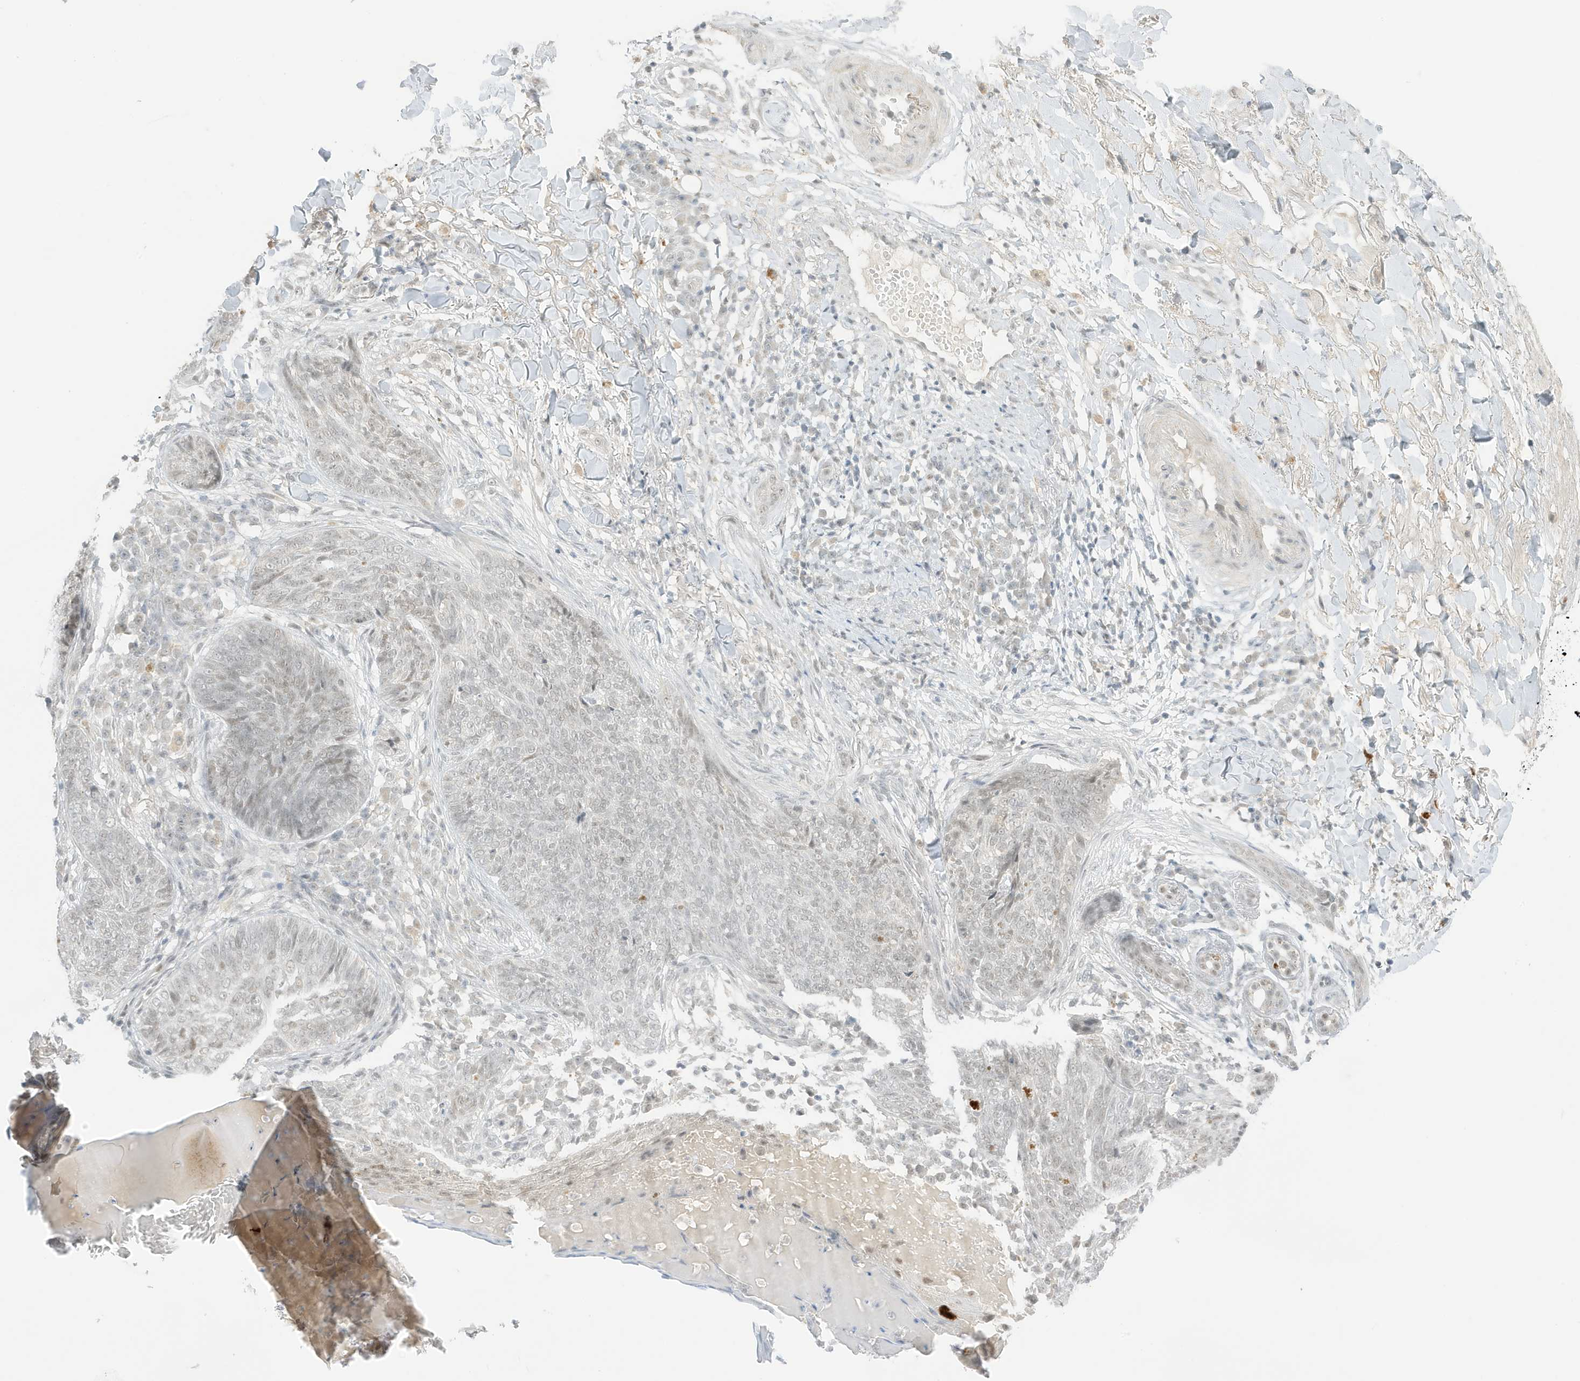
{"staining": {"intensity": "negative", "quantity": "none", "location": "none"}, "tissue": "skin cancer", "cell_type": "Tumor cells", "image_type": "cancer", "snomed": [{"axis": "morphology", "description": "Basal cell carcinoma"}, {"axis": "topography", "description": "Skin"}], "caption": "IHC image of skin basal cell carcinoma stained for a protein (brown), which shows no expression in tumor cells.", "gene": "MSL3", "patient": {"sex": "male", "age": 85}}